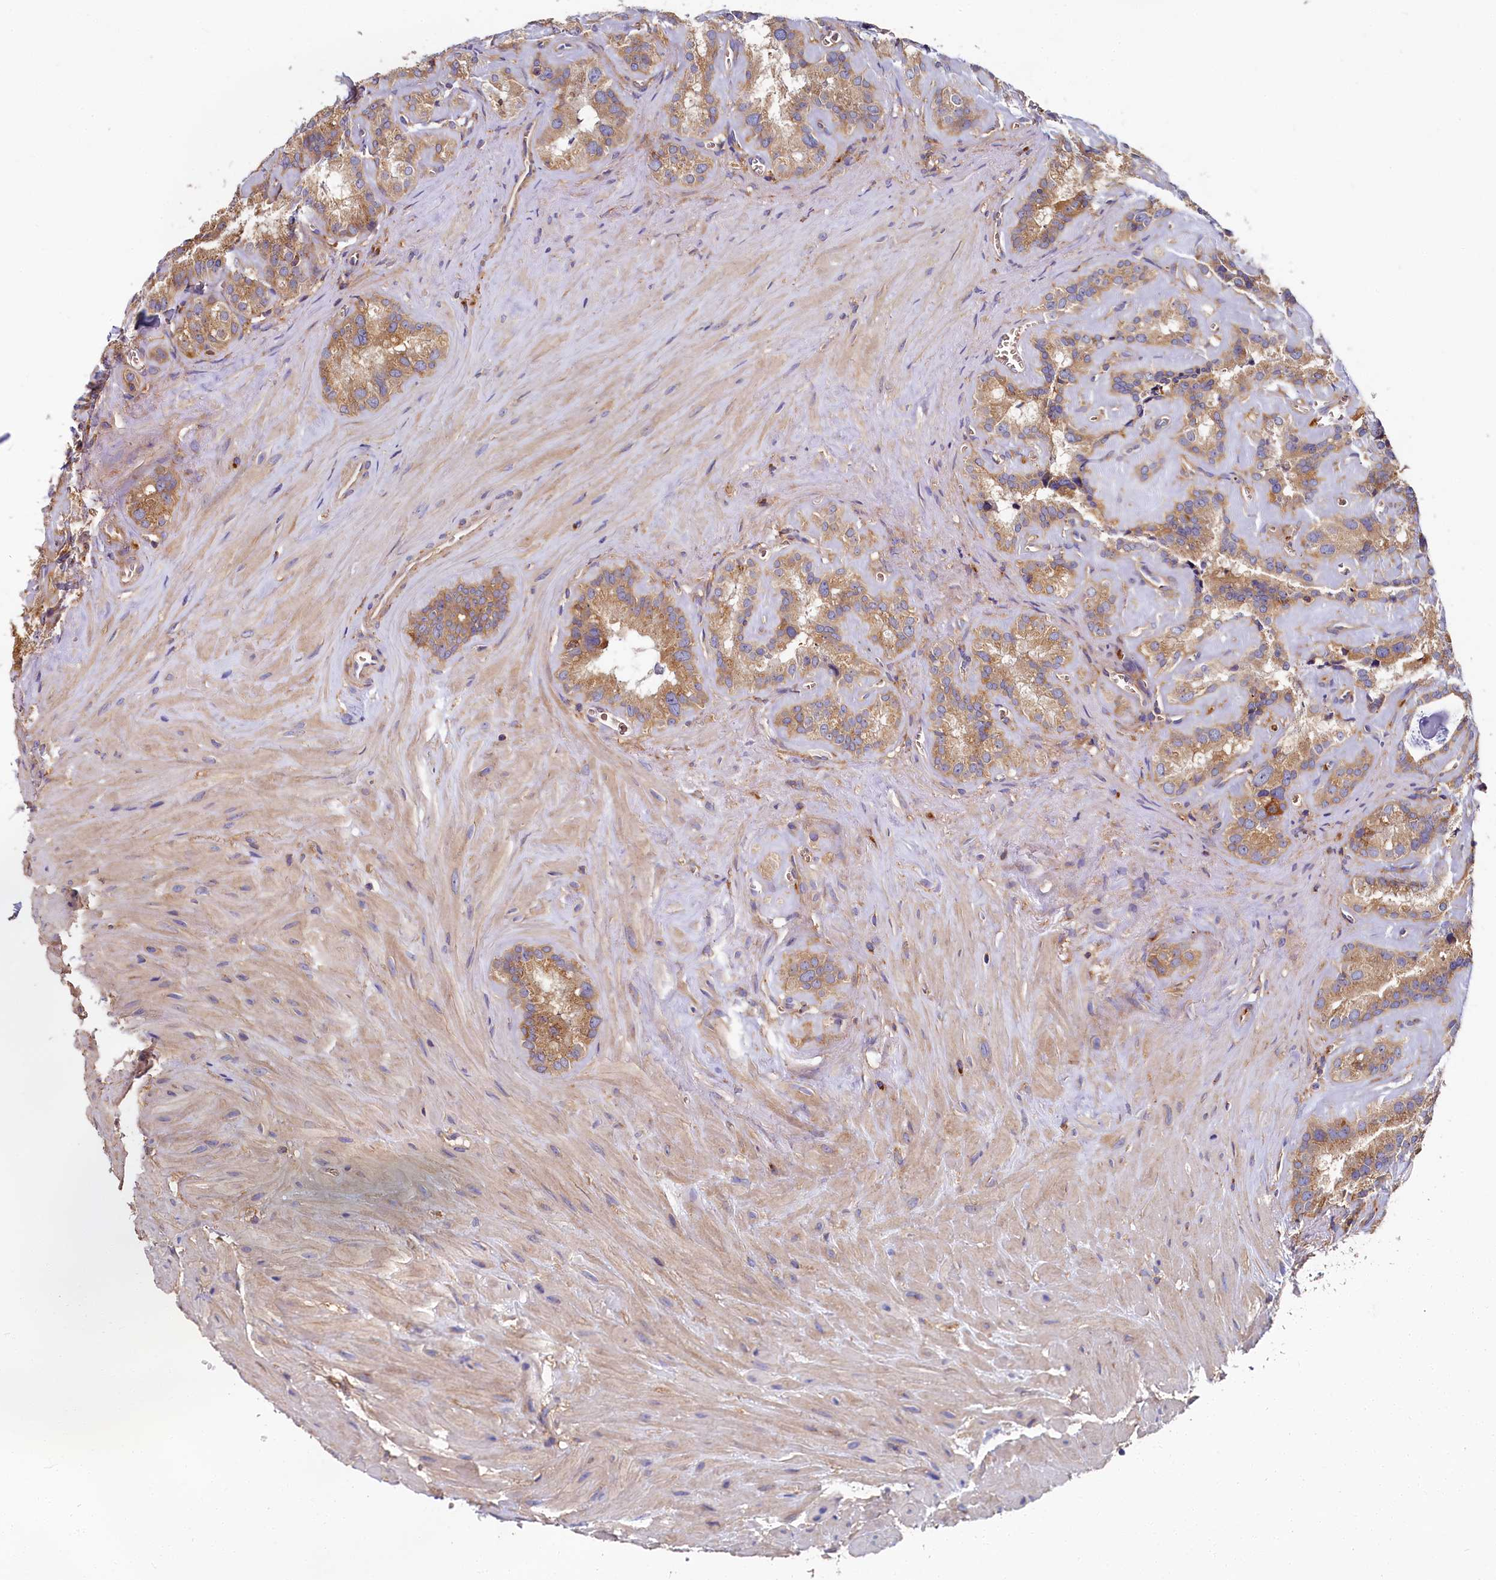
{"staining": {"intensity": "moderate", "quantity": "25%-75%", "location": "cytoplasmic/membranous"}, "tissue": "seminal vesicle", "cell_type": "Glandular cells", "image_type": "normal", "snomed": [{"axis": "morphology", "description": "Normal tissue, NOS"}, {"axis": "topography", "description": "Prostate"}, {"axis": "topography", "description": "Seminal veicle"}], "caption": "A micrograph of seminal vesicle stained for a protein reveals moderate cytoplasmic/membranous brown staining in glandular cells. (DAB IHC, brown staining for protein, blue staining for nuclei).", "gene": "PPIP5K1", "patient": {"sex": "male", "age": 59}}